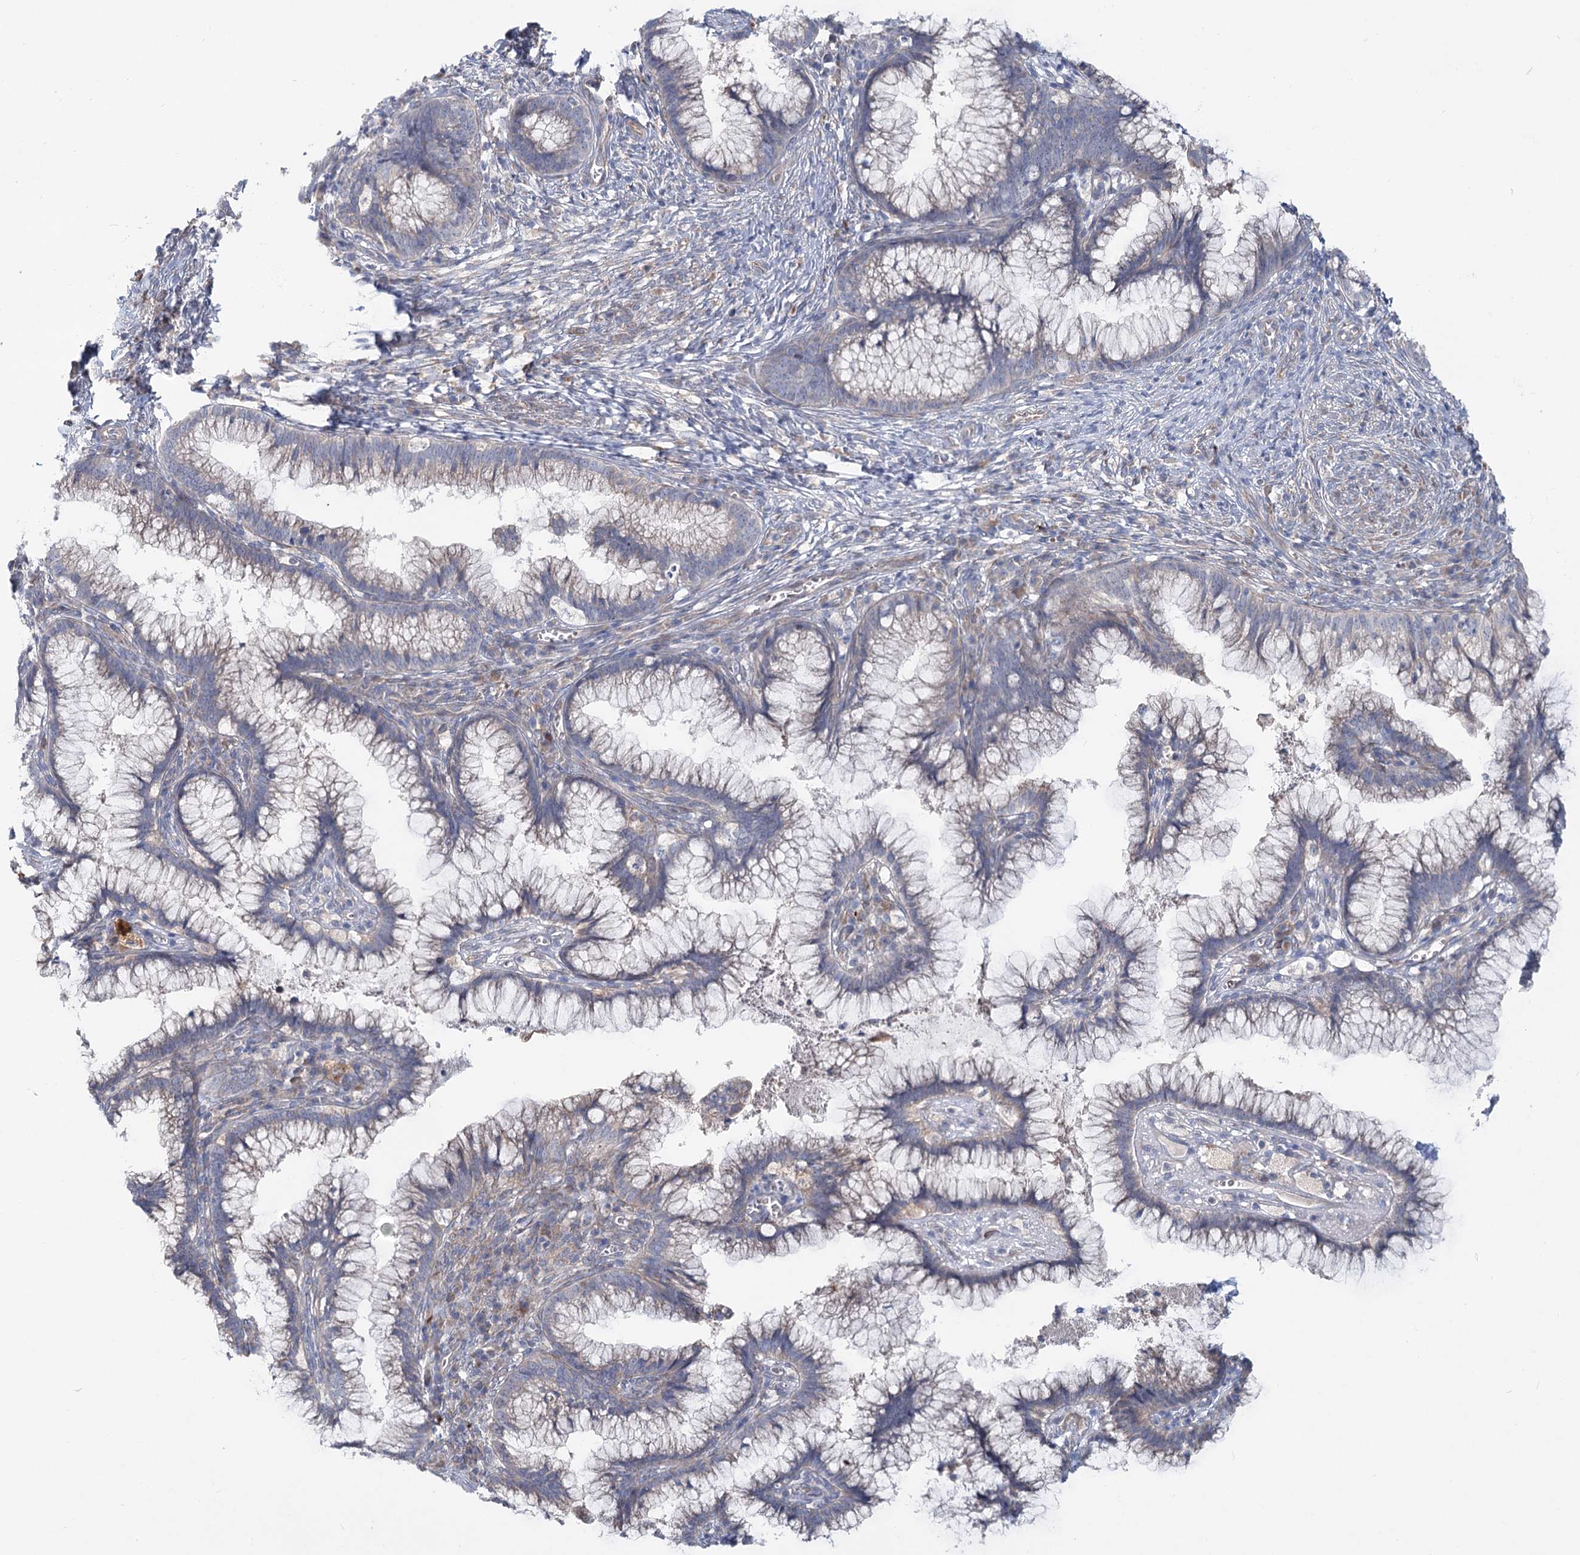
{"staining": {"intensity": "weak", "quantity": "<25%", "location": "cytoplasmic/membranous"}, "tissue": "cervical cancer", "cell_type": "Tumor cells", "image_type": "cancer", "snomed": [{"axis": "morphology", "description": "Adenocarcinoma, NOS"}, {"axis": "topography", "description": "Cervix"}], "caption": "Cervical cancer (adenocarcinoma) stained for a protein using immunohistochemistry (IHC) shows no staining tumor cells.", "gene": "CIB4", "patient": {"sex": "female", "age": 36}}